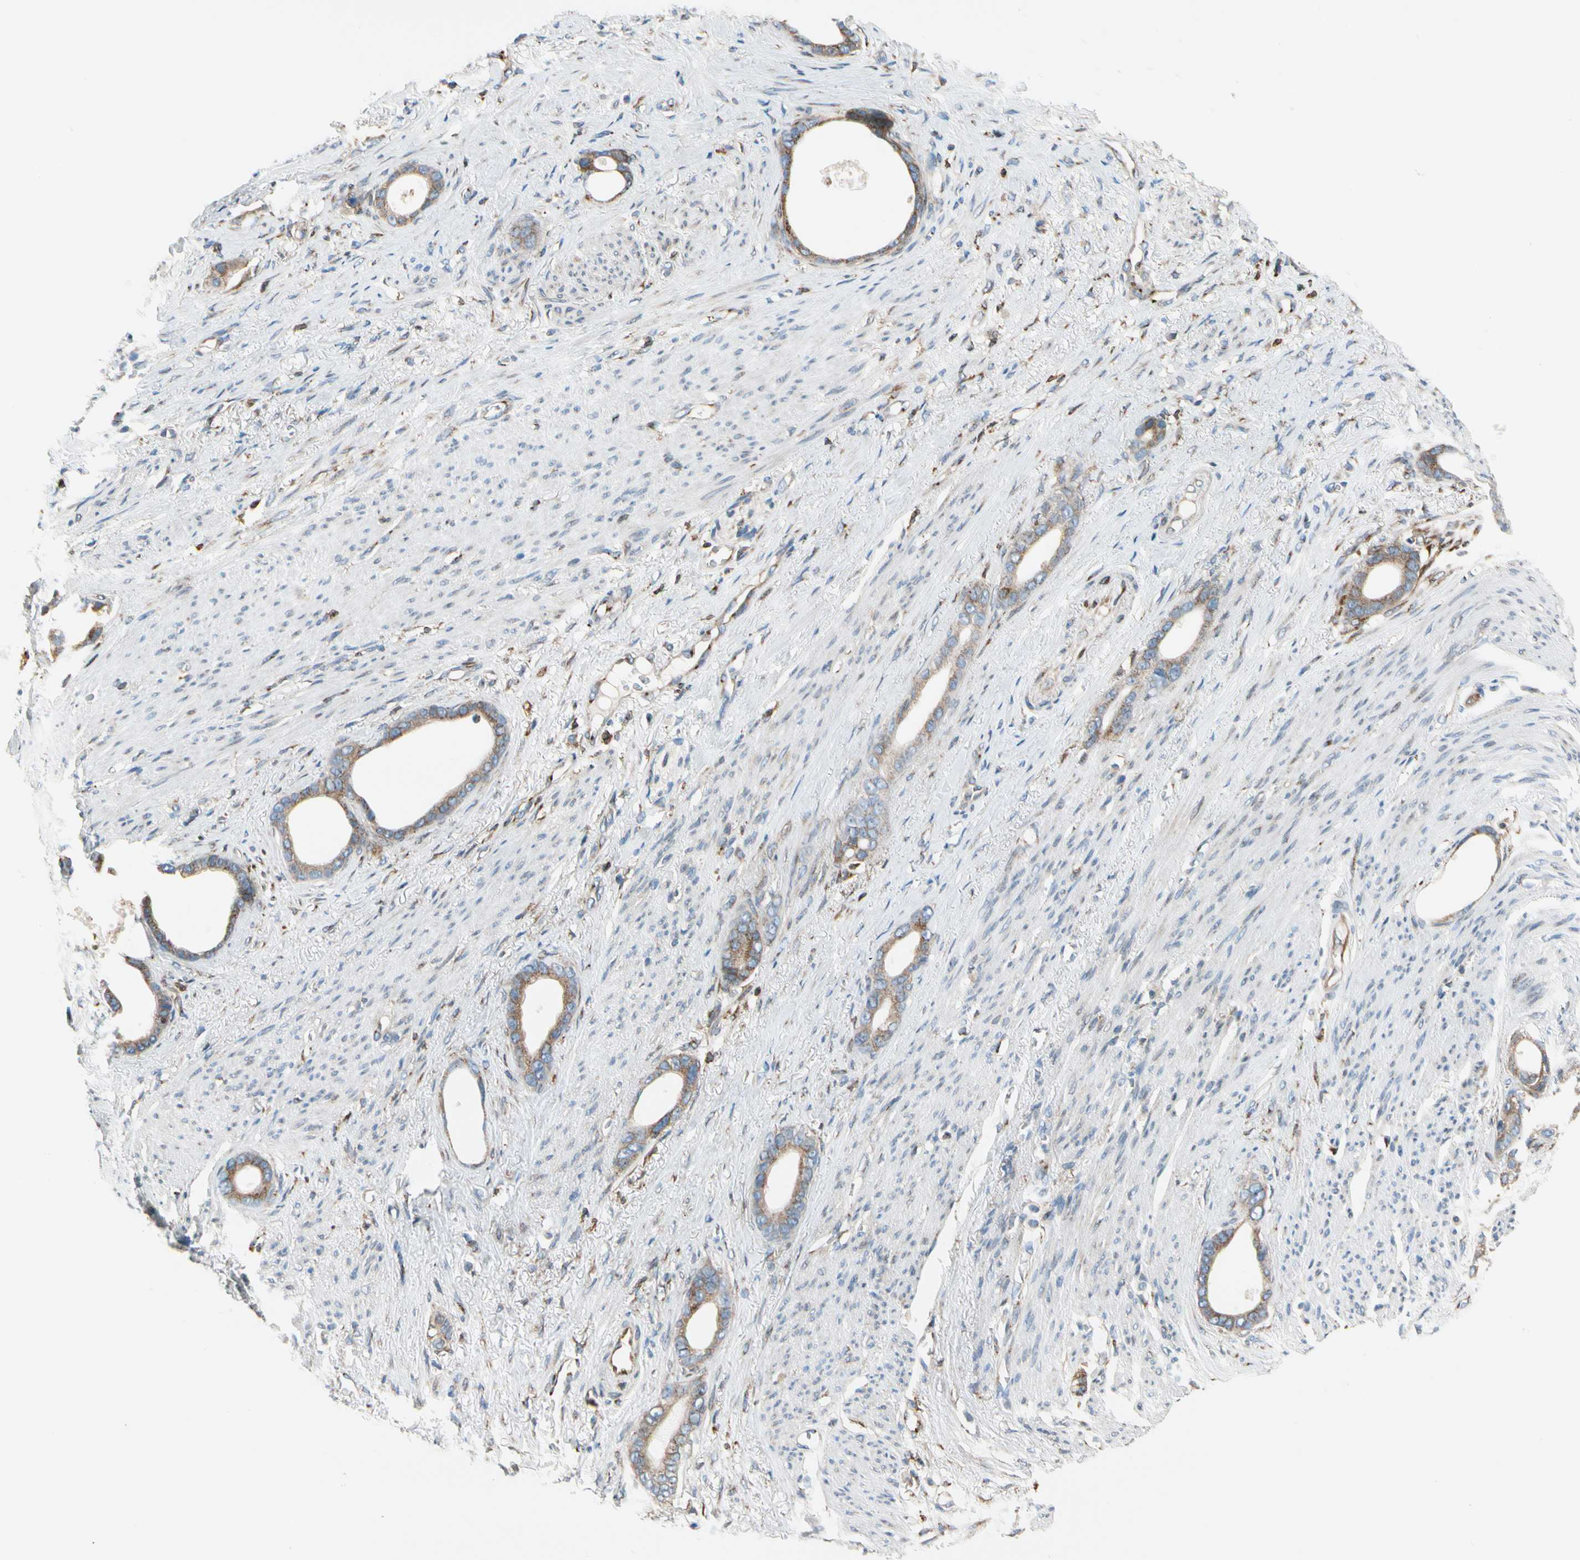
{"staining": {"intensity": "moderate", "quantity": ">75%", "location": "cytoplasmic/membranous"}, "tissue": "stomach cancer", "cell_type": "Tumor cells", "image_type": "cancer", "snomed": [{"axis": "morphology", "description": "Adenocarcinoma, NOS"}, {"axis": "topography", "description": "Stomach"}], "caption": "IHC of stomach adenocarcinoma demonstrates medium levels of moderate cytoplasmic/membranous staining in approximately >75% of tumor cells. Using DAB (brown) and hematoxylin (blue) stains, captured at high magnification using brightfield microscopy.", "gene": "NUCB1", "patient": {"sex": "female", "age": 75}}